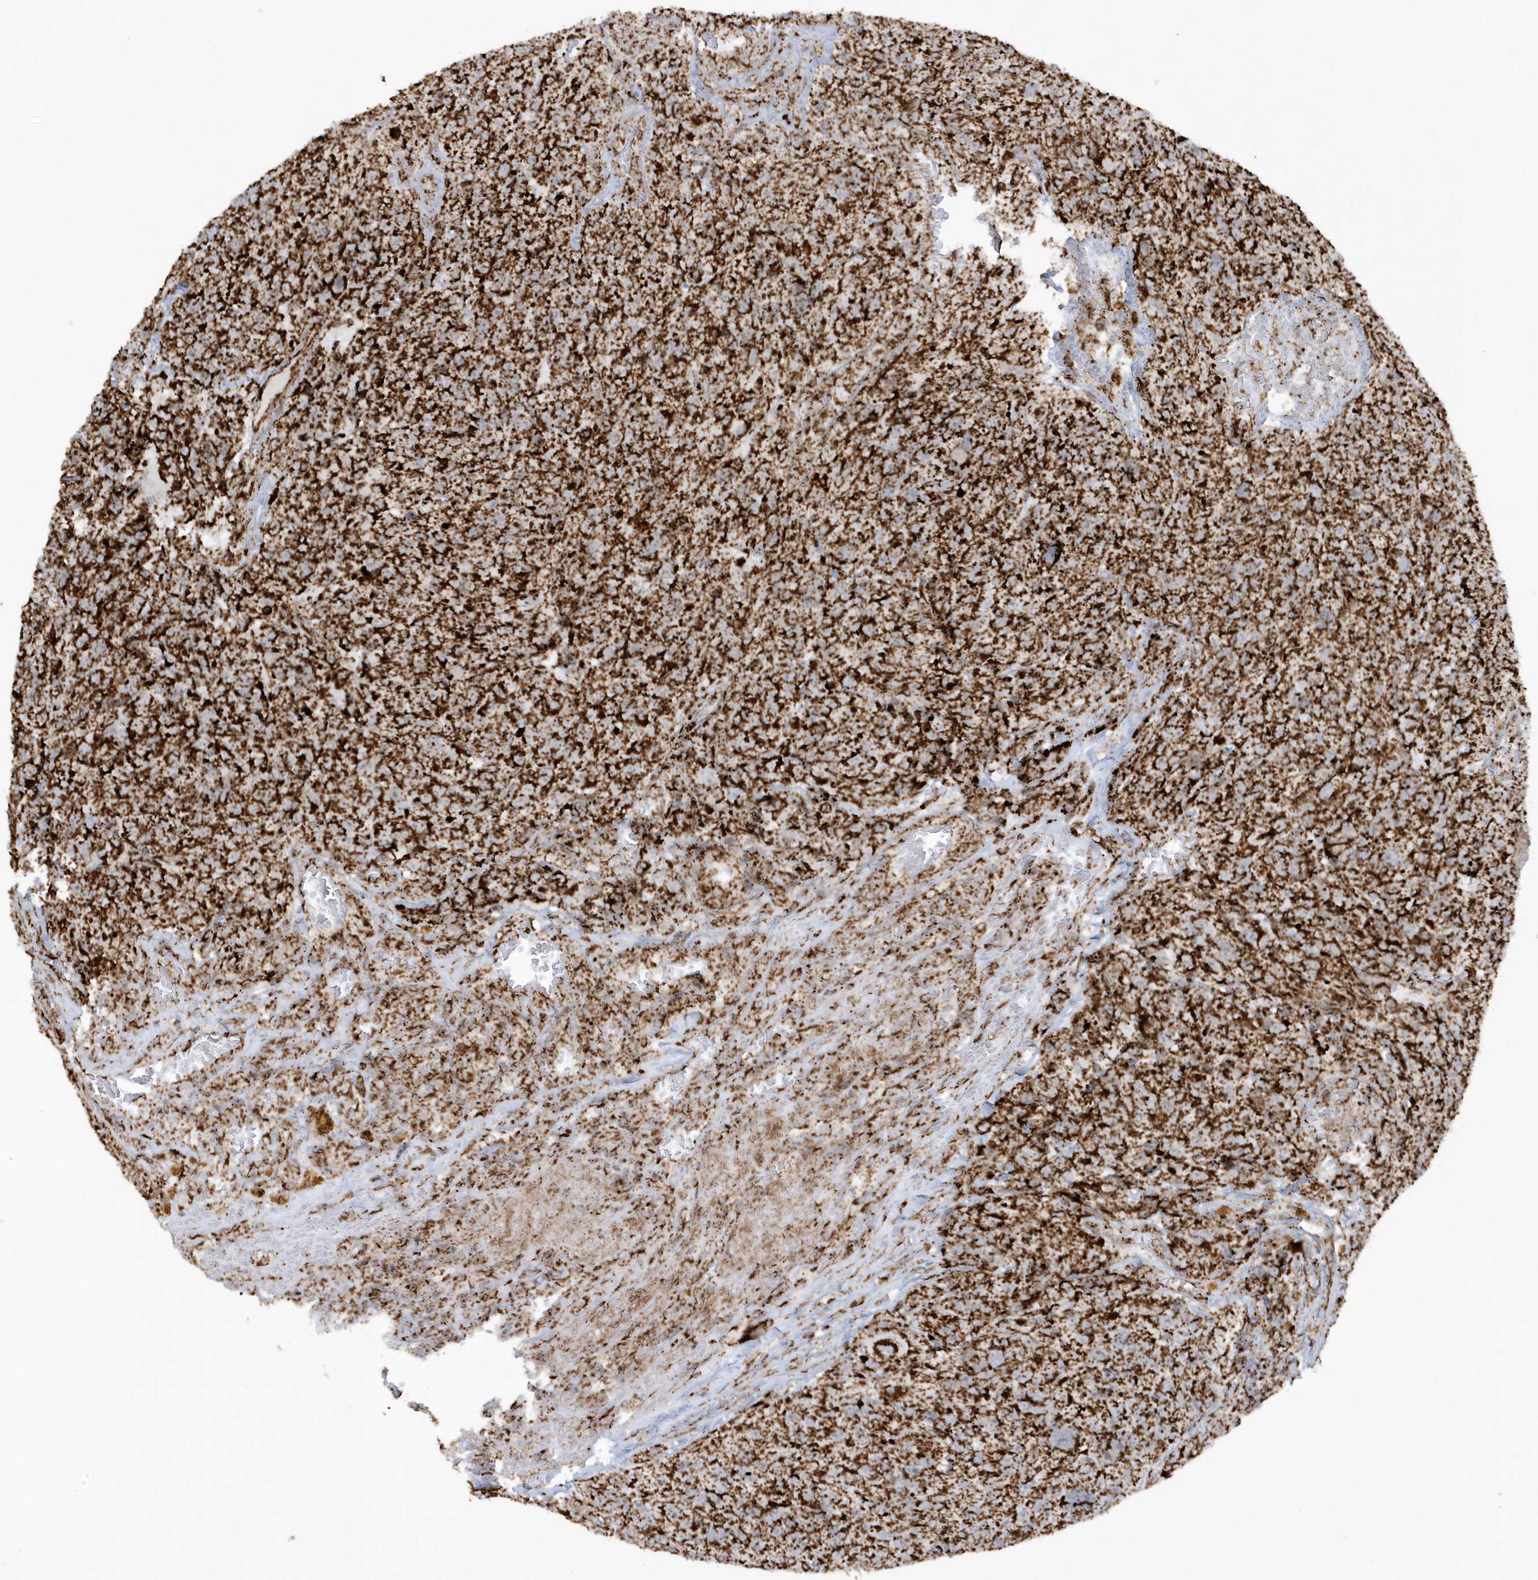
{"staining": {"intensity": "strong", "quantity": ">75%", "location": "cytoplasmic/membranous"}, "tissue": "glioma", "cell_type": "Tumor cells", "image_type": "cancer", "snomed": [{"axis": "morphology", "description": "Glioma, malignant, High grade"}, {"axis": "topography", "description": "Brain"}], "caption": "Immunohistochemistry of human high-grade glioma (malignant) shows high levels of strong cytoplasmic/membranous expression in approximately >75% of tumor cells.", "gene": "CRY2", "patient": {"sex": "male", "age": 69}}